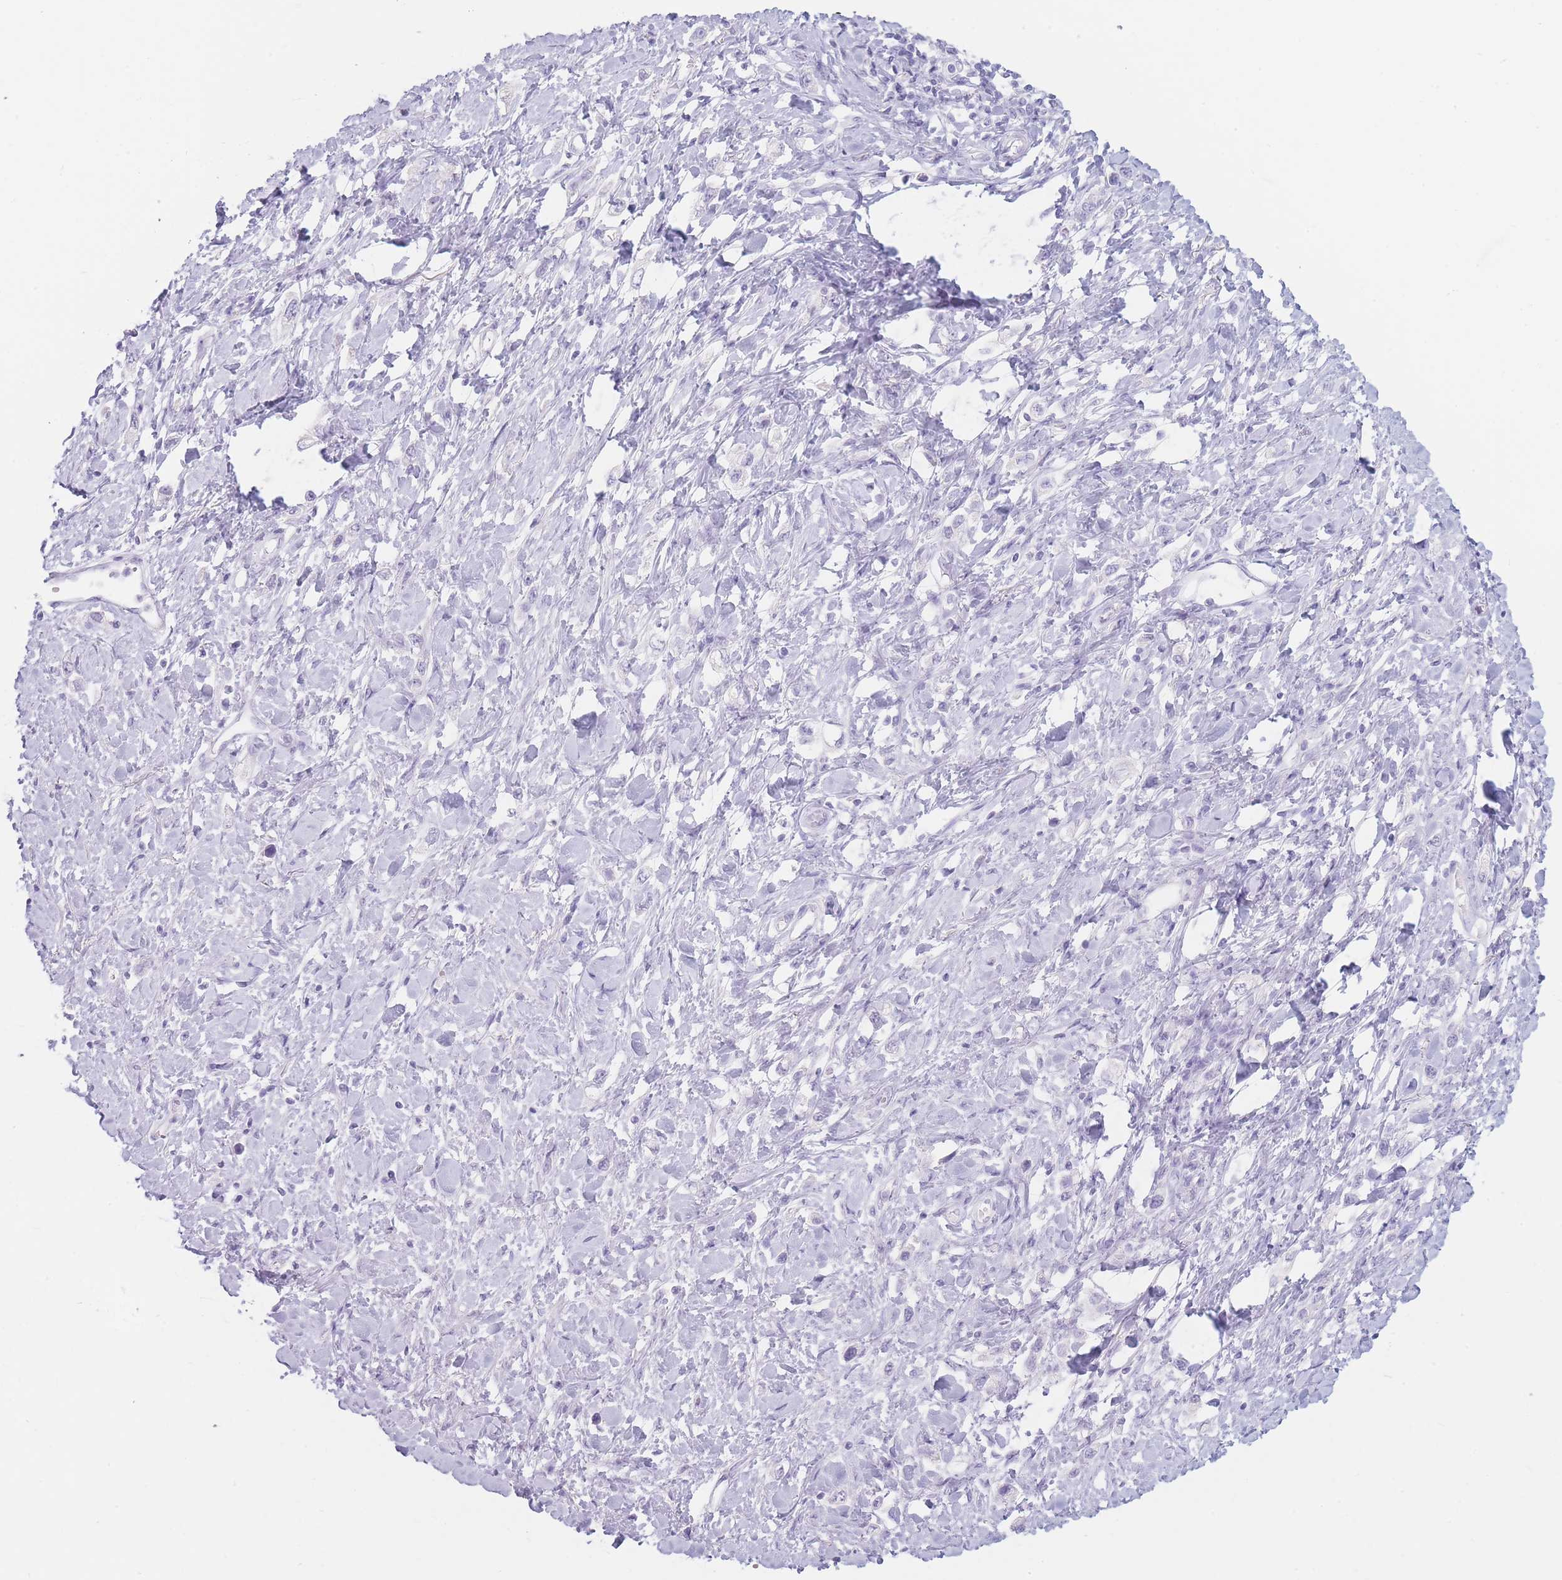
{"staining": {"intensity": "negative", "quantity": "none", "location": "none"}, "tissue": "stomach cancer", "cell_type": "Tumor cells", "image_type": "cancer", "snomed": [{"axis": "morphology", "description": "Adenocarcinoma, NOS"}, {"axis": "topography", "description": "Stomach"}], "caption": "Immunohistochemistry (IHC) micrograph of adenocarcinoma (stomach) stained for a protein (brown), which exhibits no staining in tumor cells.", "gene": "GPR12", "patient": {"sex": "female", "age": 65}}